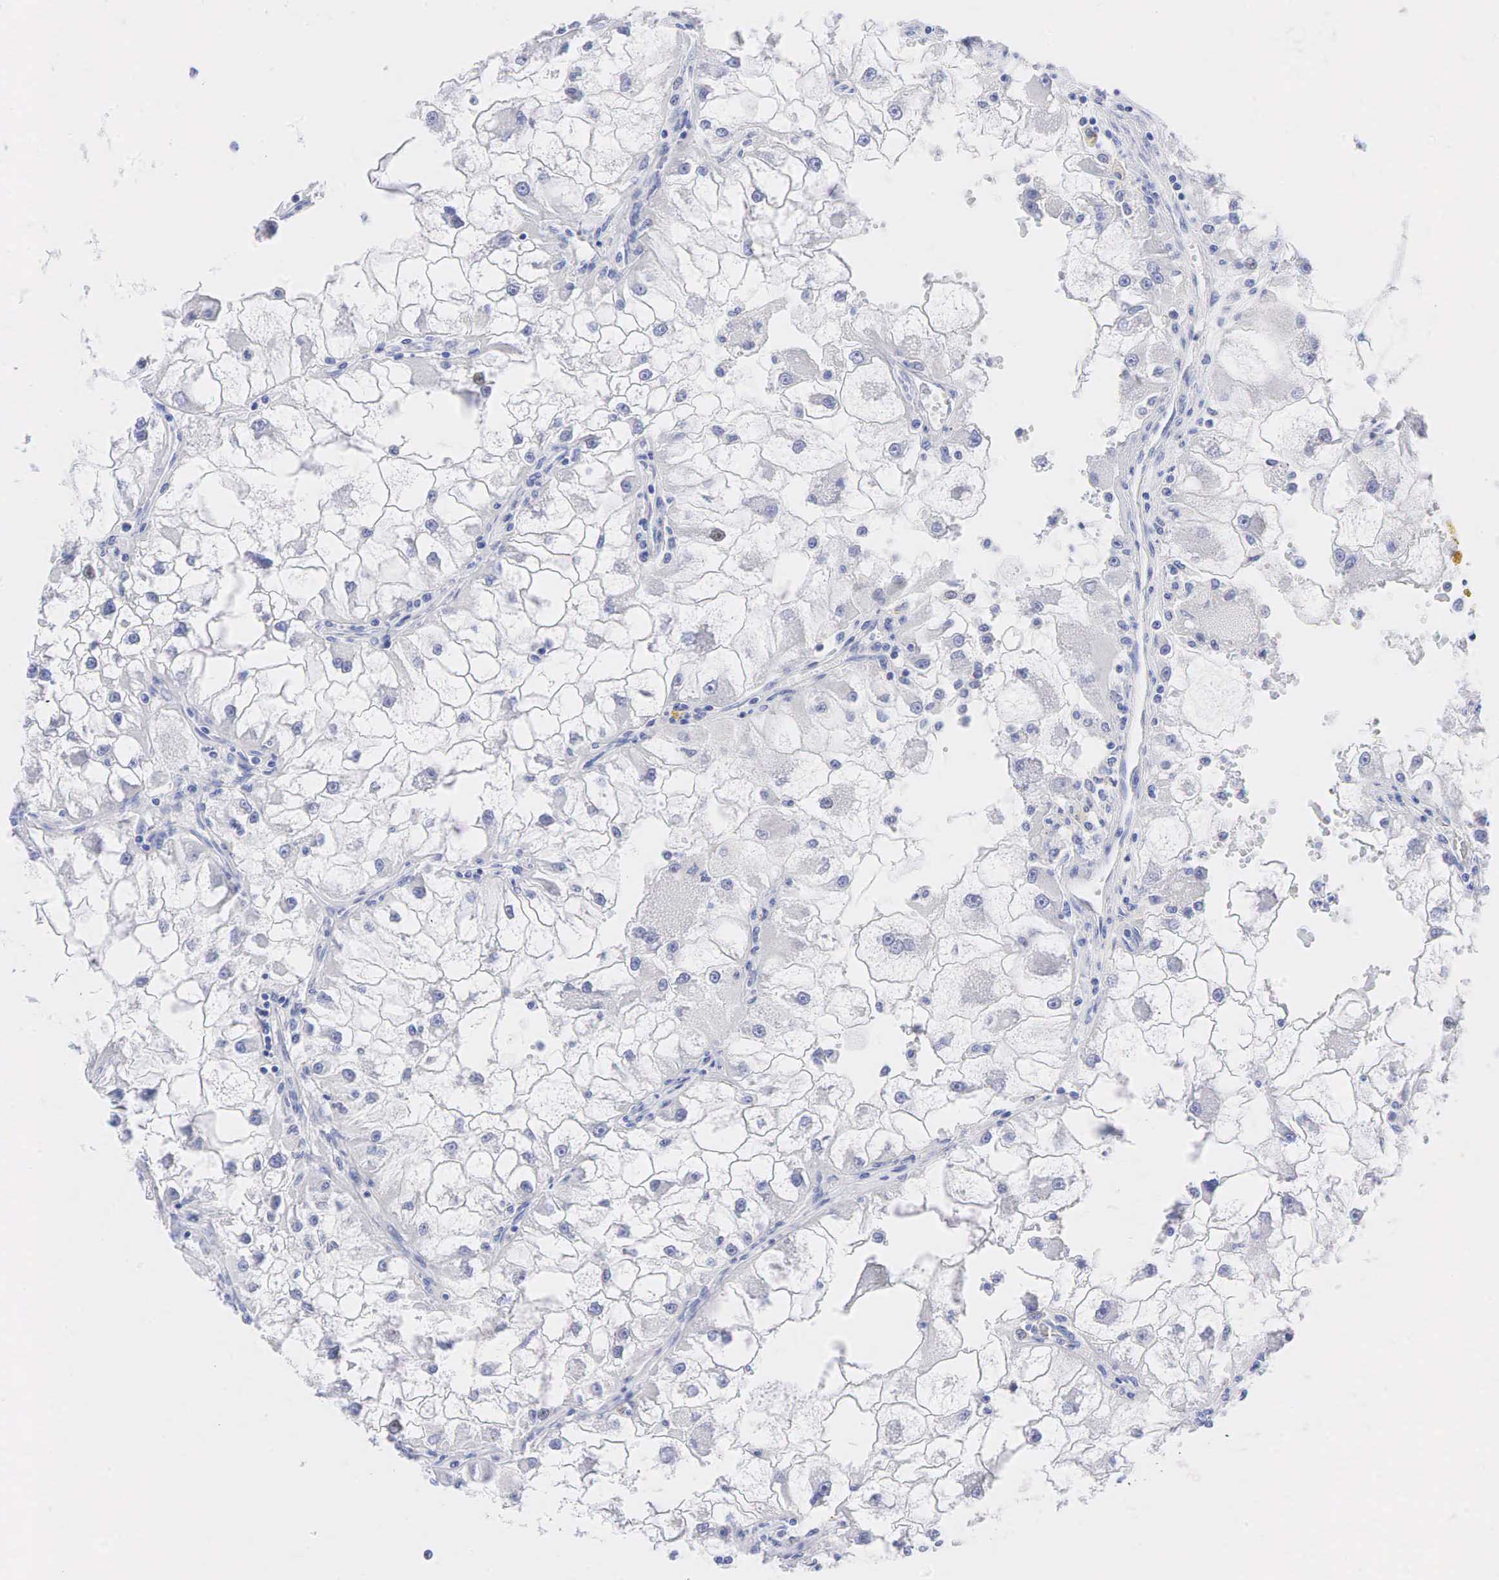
{"staining": {"intensity": "negative", "quantity": "none", "location": "none"}, "tissue": "renal cancer", "cell_type": "Tumor cells", "image_type": "cancer", "snomed": [{"axis": "morphology", "description": "Adenocarcinoma, NOS"}, {"axis": "topography", "description": "Kidney"}], "caption": "High power microscopy micrograph of an immunohistochemistry (IHC) photomicrograph of renal adenocarcinoma, revealing no significant expression in tumor cells. (Brightfield microscopy of DAB immunohistochemistry (IHC) at high magnification).", "gene": "AR", "patient": {"sex": "female", "age": 73}}